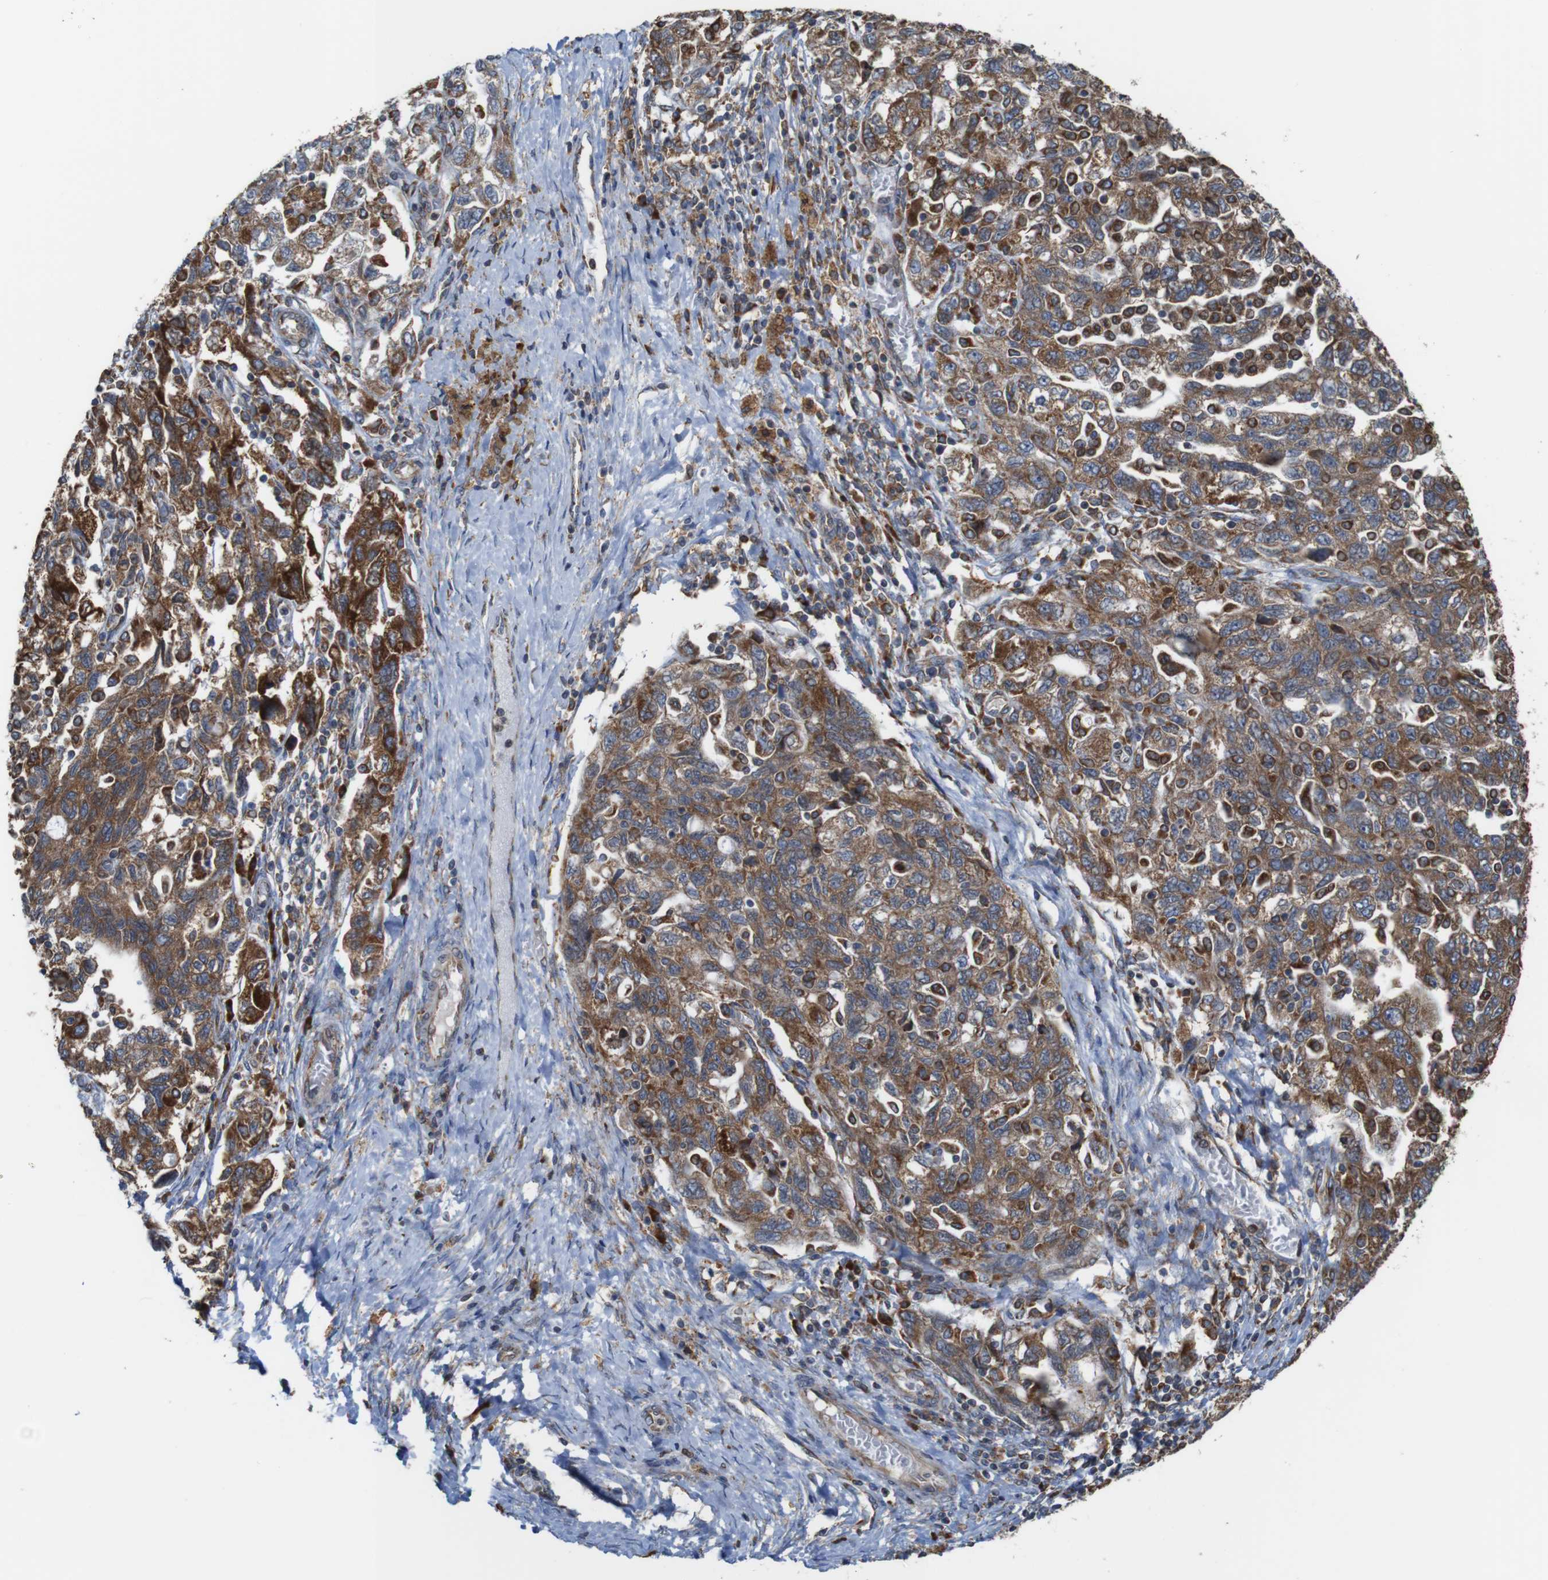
{"staining": {"intensity": "moderate", "quantity": ">75%", "location": "cytoplasmic/membranous"}, "tissue": "ovarian cancer", "cell_type": "Tumor cells", "image_type": "cancer", "snomed": [{"axis": "morphology", "description": "Carcinoma, NOS"}, {"axis": "morphology", "description": "Cystadenocarcinoma, serous, NOS"}, {"axis": "topography", "description": "Ovary"}], "caption": "A brown stain labels moderate cytoplasmic/membranous positivity of a protein in human carcinoma (ovarian) tumor cells. (Stains: DAB in brown, nuclei in blue, Microscopy: brightfield microscopy at high magnification).", "gene": "UGGT1", "patient": {"sex": "female", "age": 69}}